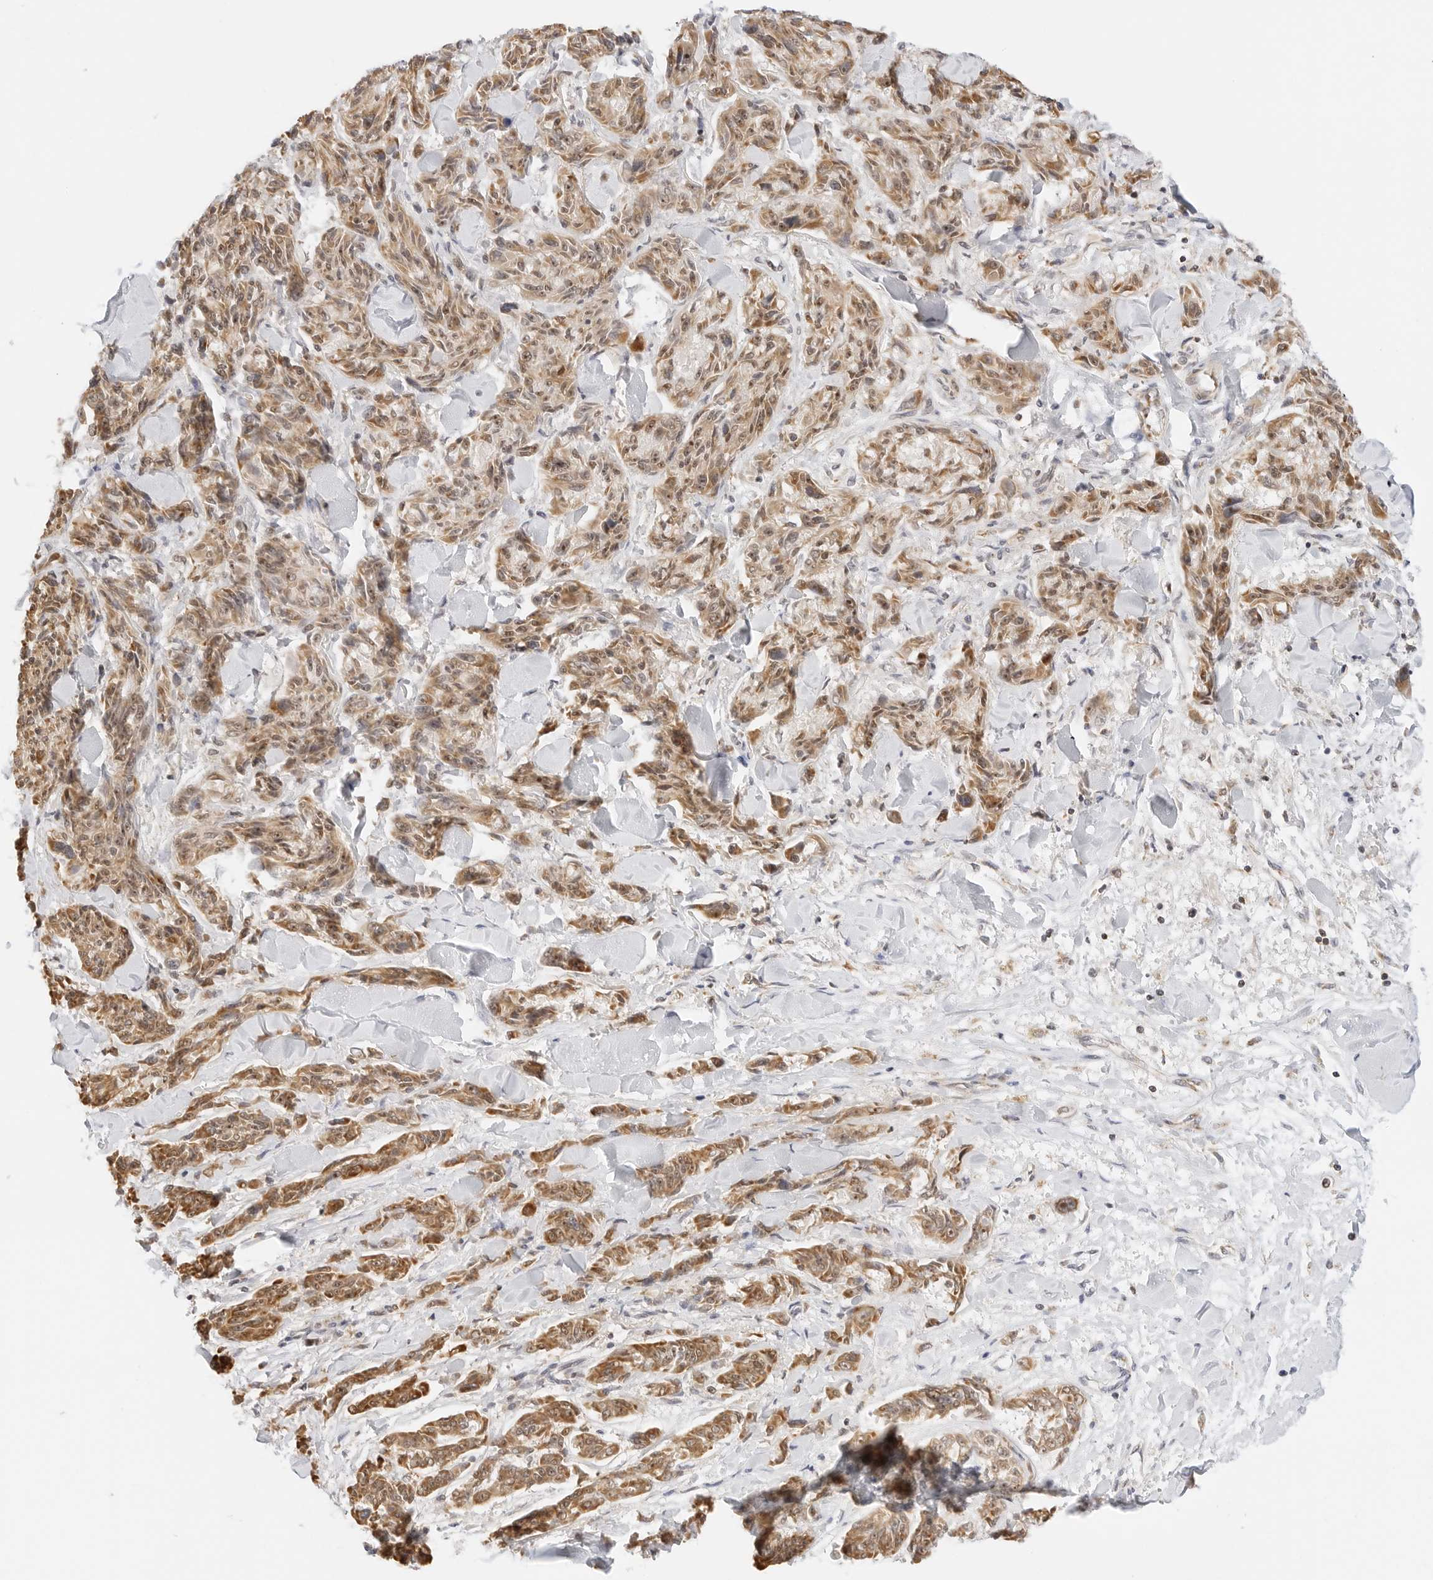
{"staining": {"intensity": "moderate", "quantity": ">75%", "location": "cytoplasmic/membranous,nuclear"}, "tissue": "melanoma", "cell_type": "Tumor cells", "image_type": "cancer", "snomed": [{"axis": "morphology", "description": "Malignant melanoma, NOS"}, {"axis": "topography", "description": "Skin"}], "caption": "There is medium levels of moderate cytoplasmic/membranous and nuclear positivity in tumor cells of melanoma, as demonstrated by immunohistochemical staining (brown color).", "gene": "GORAB", "patient": {"sex": "male", "age": 53}}